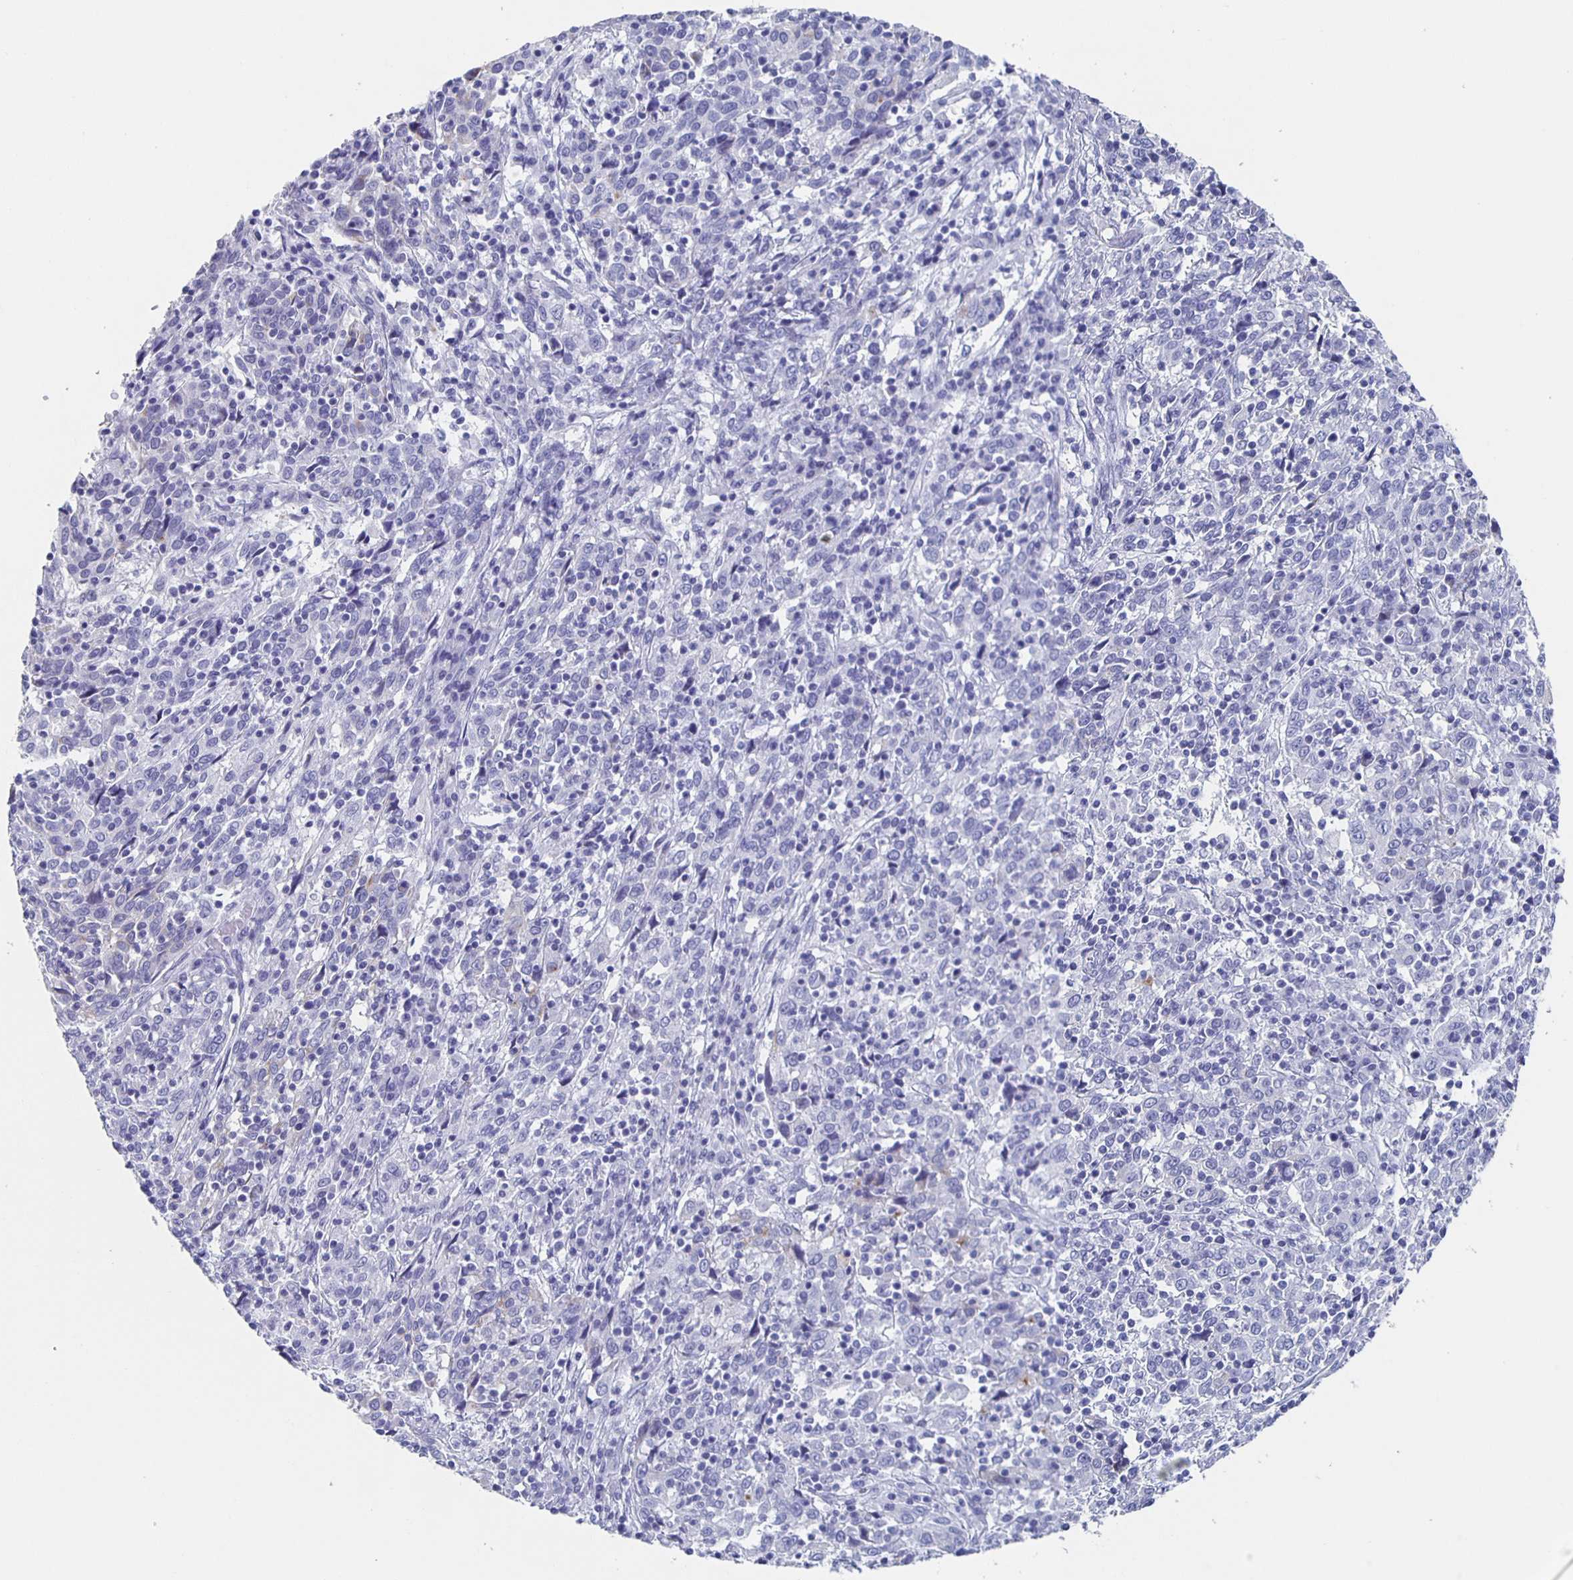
{"staining": {"intensity": "negative", "quantity": "none", "location": "none"}, "tissue": "cervical cancer", "cell_type": "Tumor cells", "image_type": "cancer", "snomed": [{"axis": "morphology", "description": "Squamous cell carcinoma, NOS"}, {"axis": "topography", "description": "Cervix"}], "caption": "Immunohistochemical staining of cervical cancer (squamous cell carcinoma) demonstrates no significant staining in tumor cells.", "gene": "SLC34A2", "patient": {"sex": "female", "age": 46}}